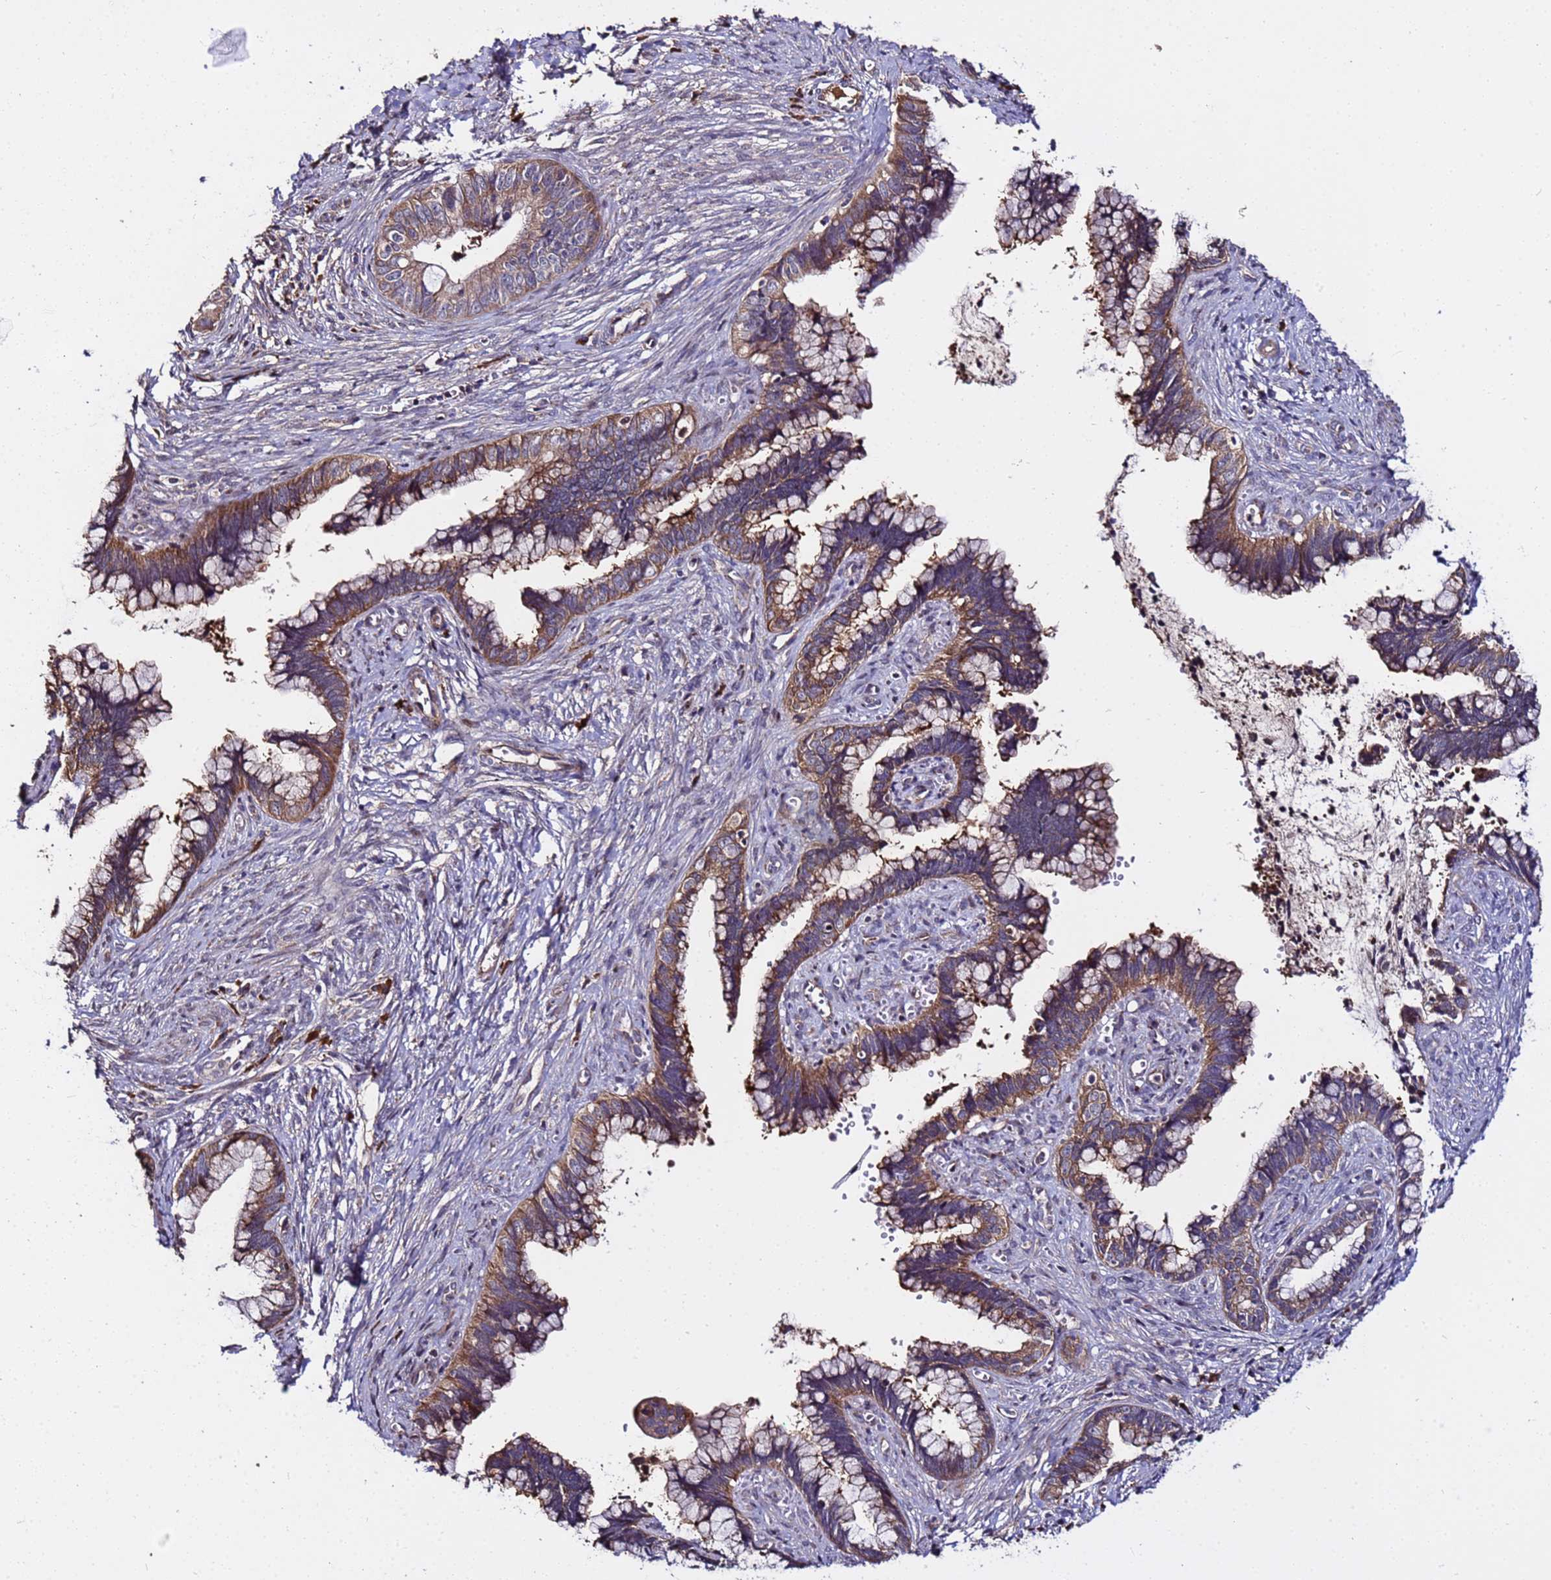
{"staining": {"intensity": "moderate", "quantity": ">75%", "location": "cytoplasmic/membranous"}, "tissue": "cervical cancer", "cell_type": "Tumor cells", "image_type": "cancer", "snomed": [{"axis": "morphology", "description": "Adenocarcinoma, NOS"}, {"axis": "topography", "description": "Cervix"}], "caption": "Human cervical cancer stained with a protein marker demonstrates moderate staining in tumor cells.", "gene": "WNK4", "patient": {"sex": "female", "age": 44}}